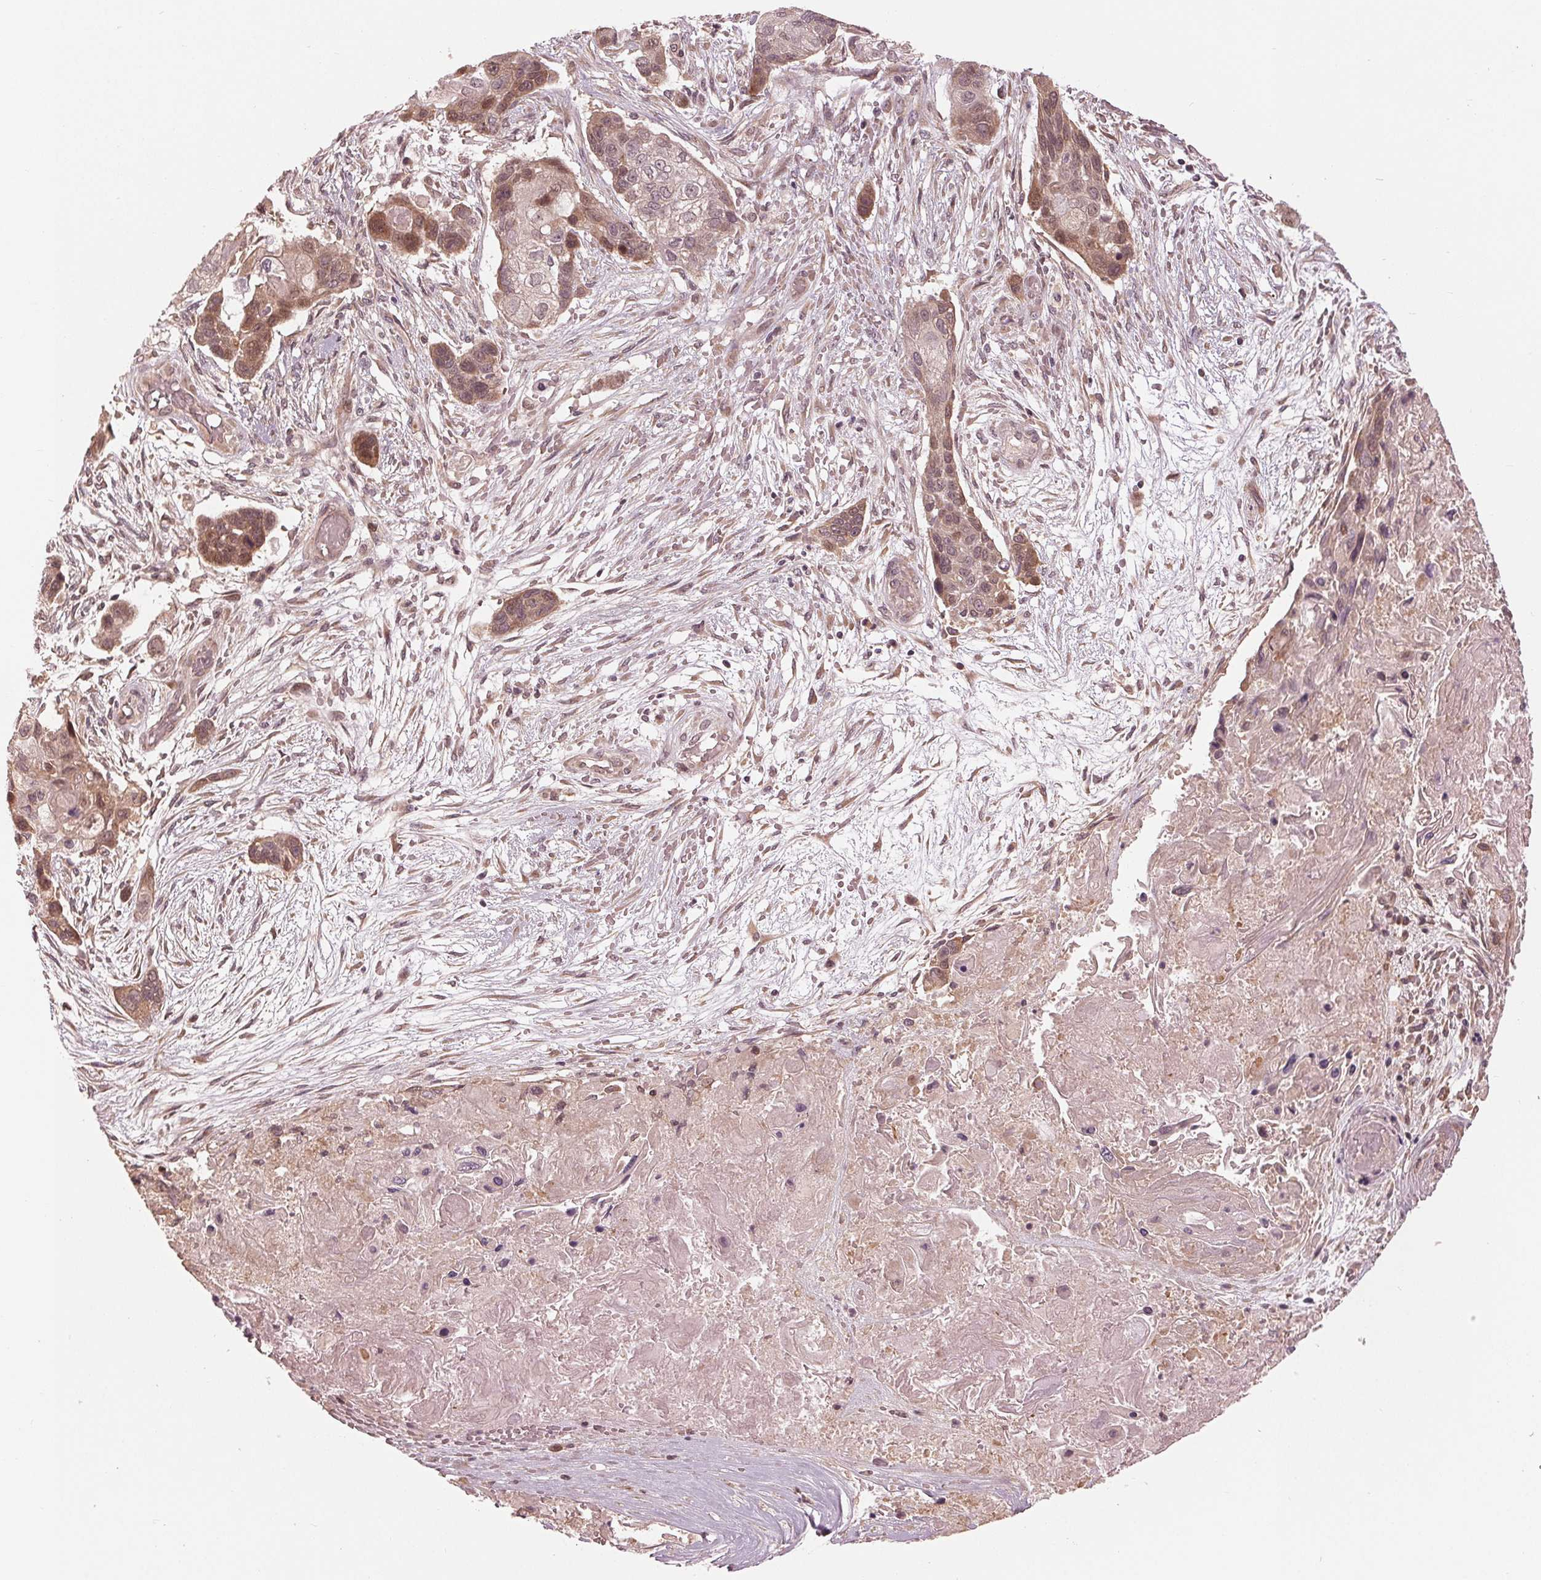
{"staining": {"intensity": "moderate", "quantity": "25%-75%", "location": "cytoplasmic/membranous,nuclear"}, "tissue": "lung cancer", "cell_type": "Tumor cells", "image_type": "cancer", "snomed": [{"axis": "morphology", "description": "Squamous cell carcinoma, NOS"}, {"axis": "topography", "description": "Lung"}], "caption": "A brown stain shows moderate cytoplasmic/membranous and nuclear expression of a protein in lung squamous cell carcinoma tumor cells.", "gene": "ZNF471", "patient": {"sex": "male", "age": 69}}